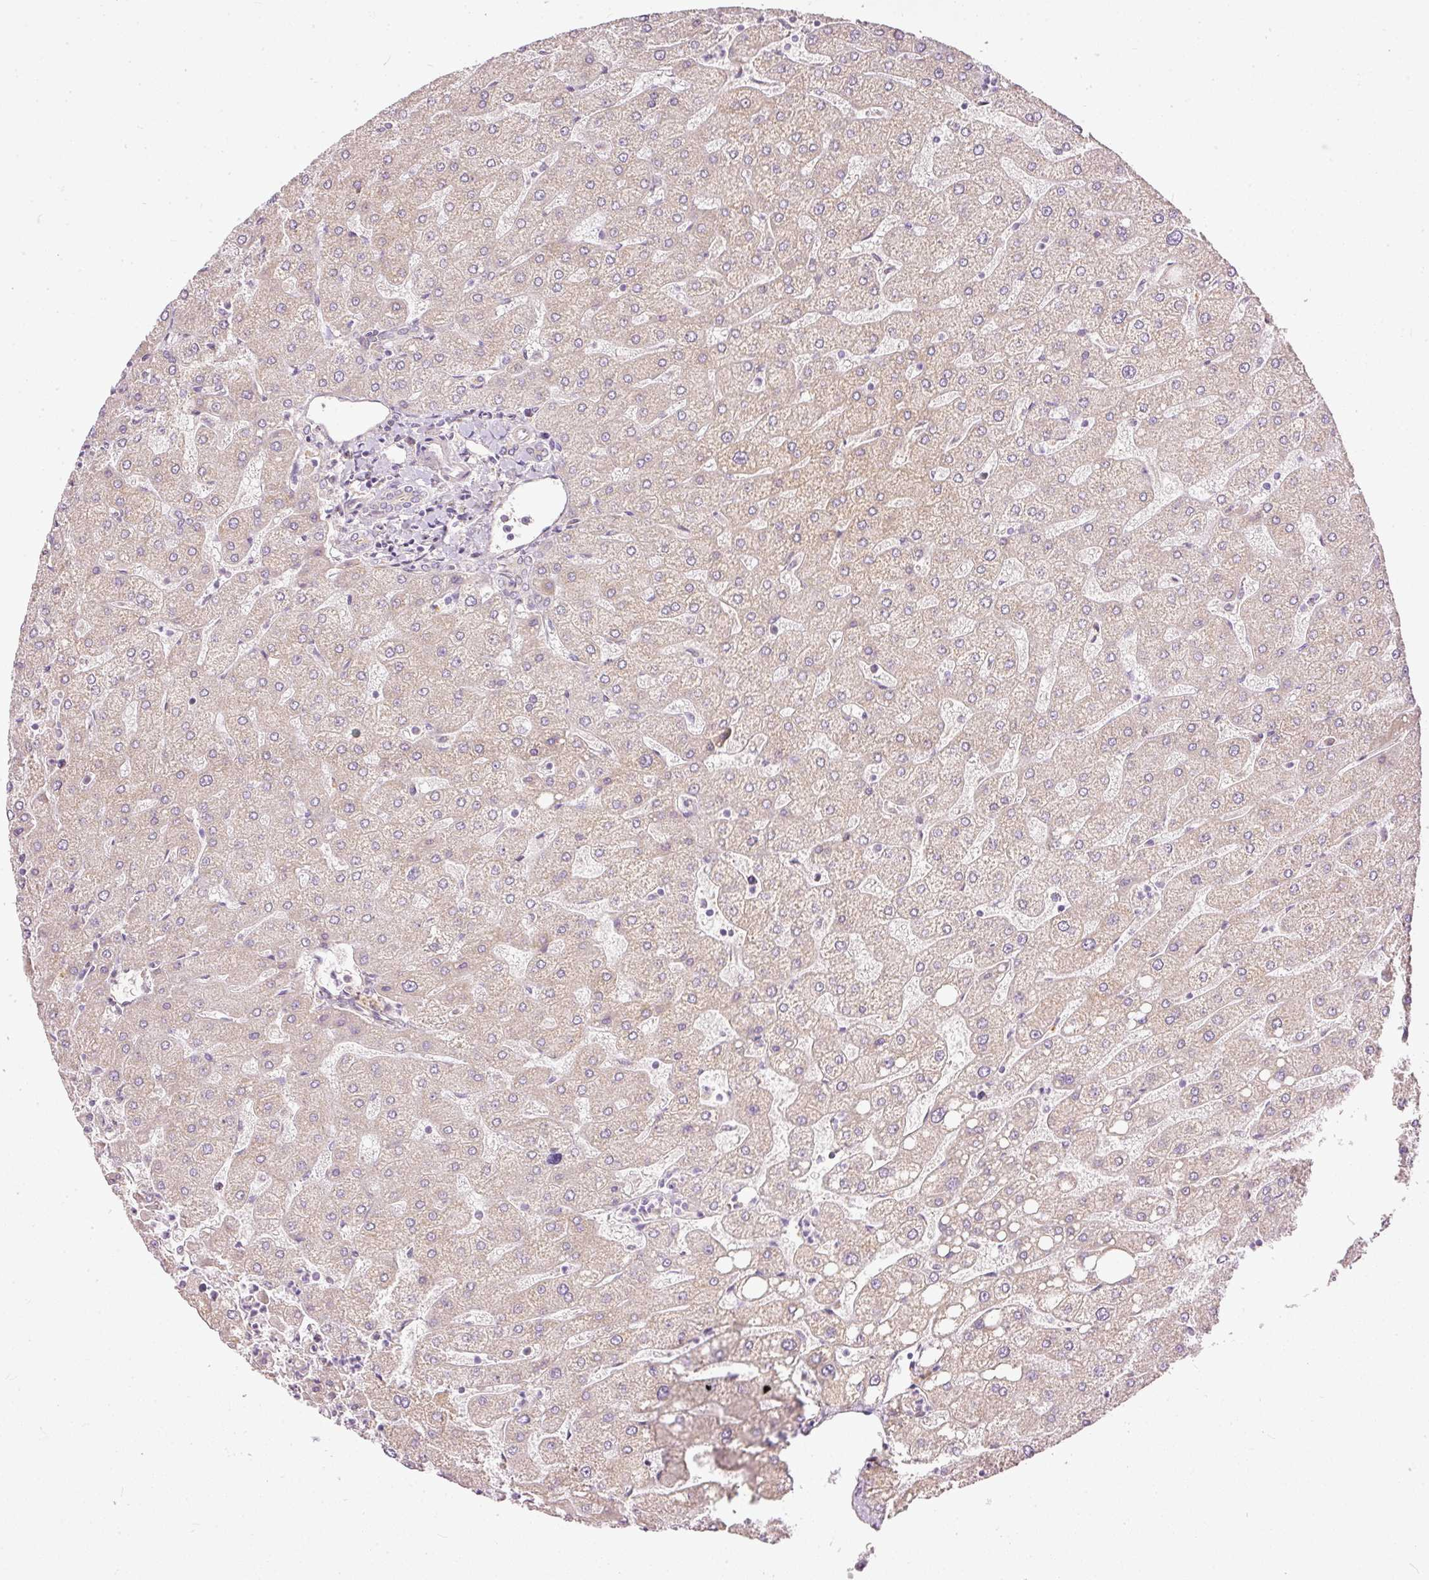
{"staining": {"intensity": "negative", "quantity": "none", "location": "none"}, "tissue": "liver", "cell_type": "Cholangiocytes", "image_type": "normal", "snomed": [{"axis": "morphology", "description": "Normal tissue, NOS"}, {"axis": "topography", "description": "Liver"}], "caption": "Photomicrograph shows no protein positivity in cholangiocytes of benign liver.", "gene": "PAQR9", "patient": {"sex": "male", "age": 67}}